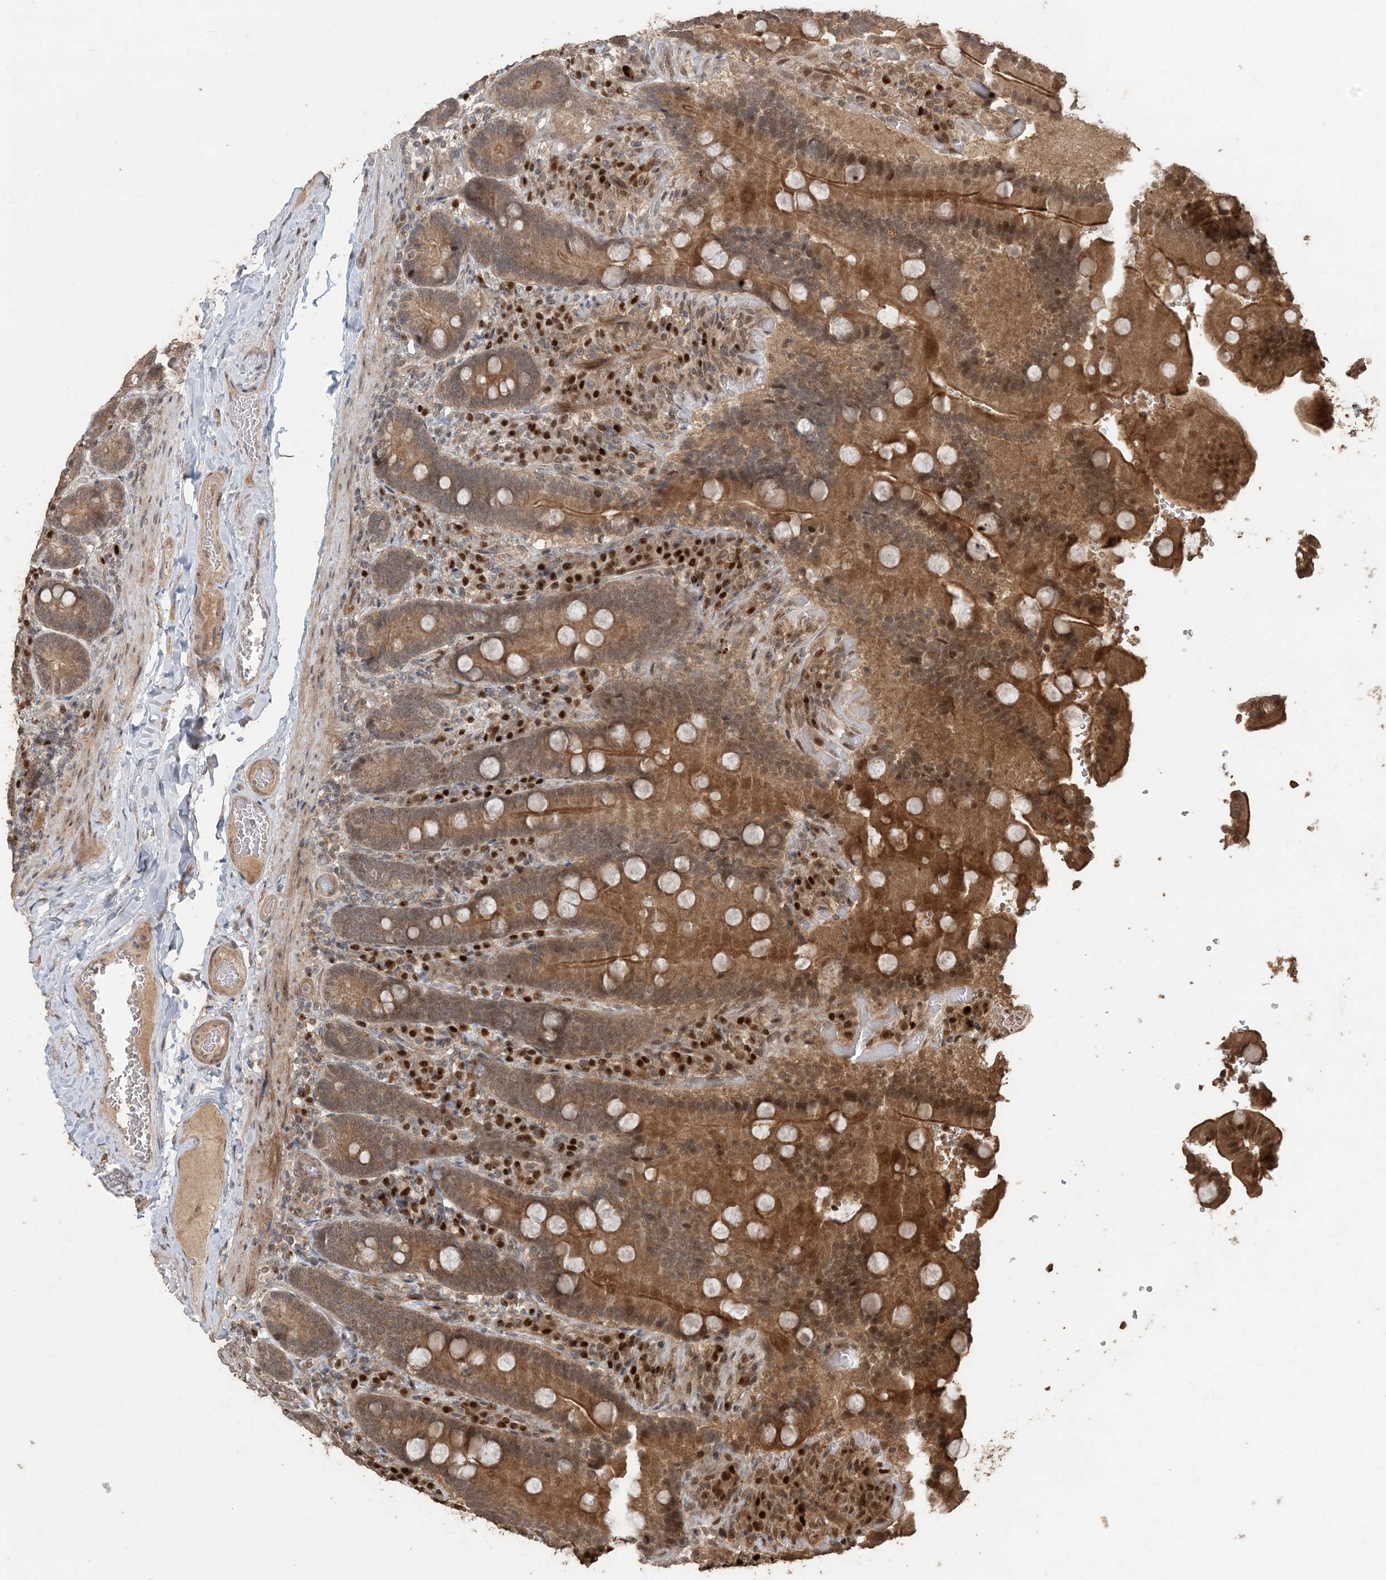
{"staining": {"intensity": "moderate", "quantity": ">75%", "location": "cytoplasmic/membranous,nuclear"}, "tissue": "duodenum", "cell_type": "Glandular cells", "image_type": "normal", "snomed": [{"axis": "morphology", "description": "Normal tissue, NOS"}, {"axis": "topography", "description": "Duodenum"}], "caption": "Brown immunohistochemical staining in normal human duodenum demonstrates moderate cytoplasmic/membranous,nuclear staining in approximately >75% of glandular cells. Immunohistochemistry (ihc) stains the protein of interest in brown and the nuclei are stained blue.", "gene": "ATP13A2", "patient": {"sex": "female", "age": 62}}